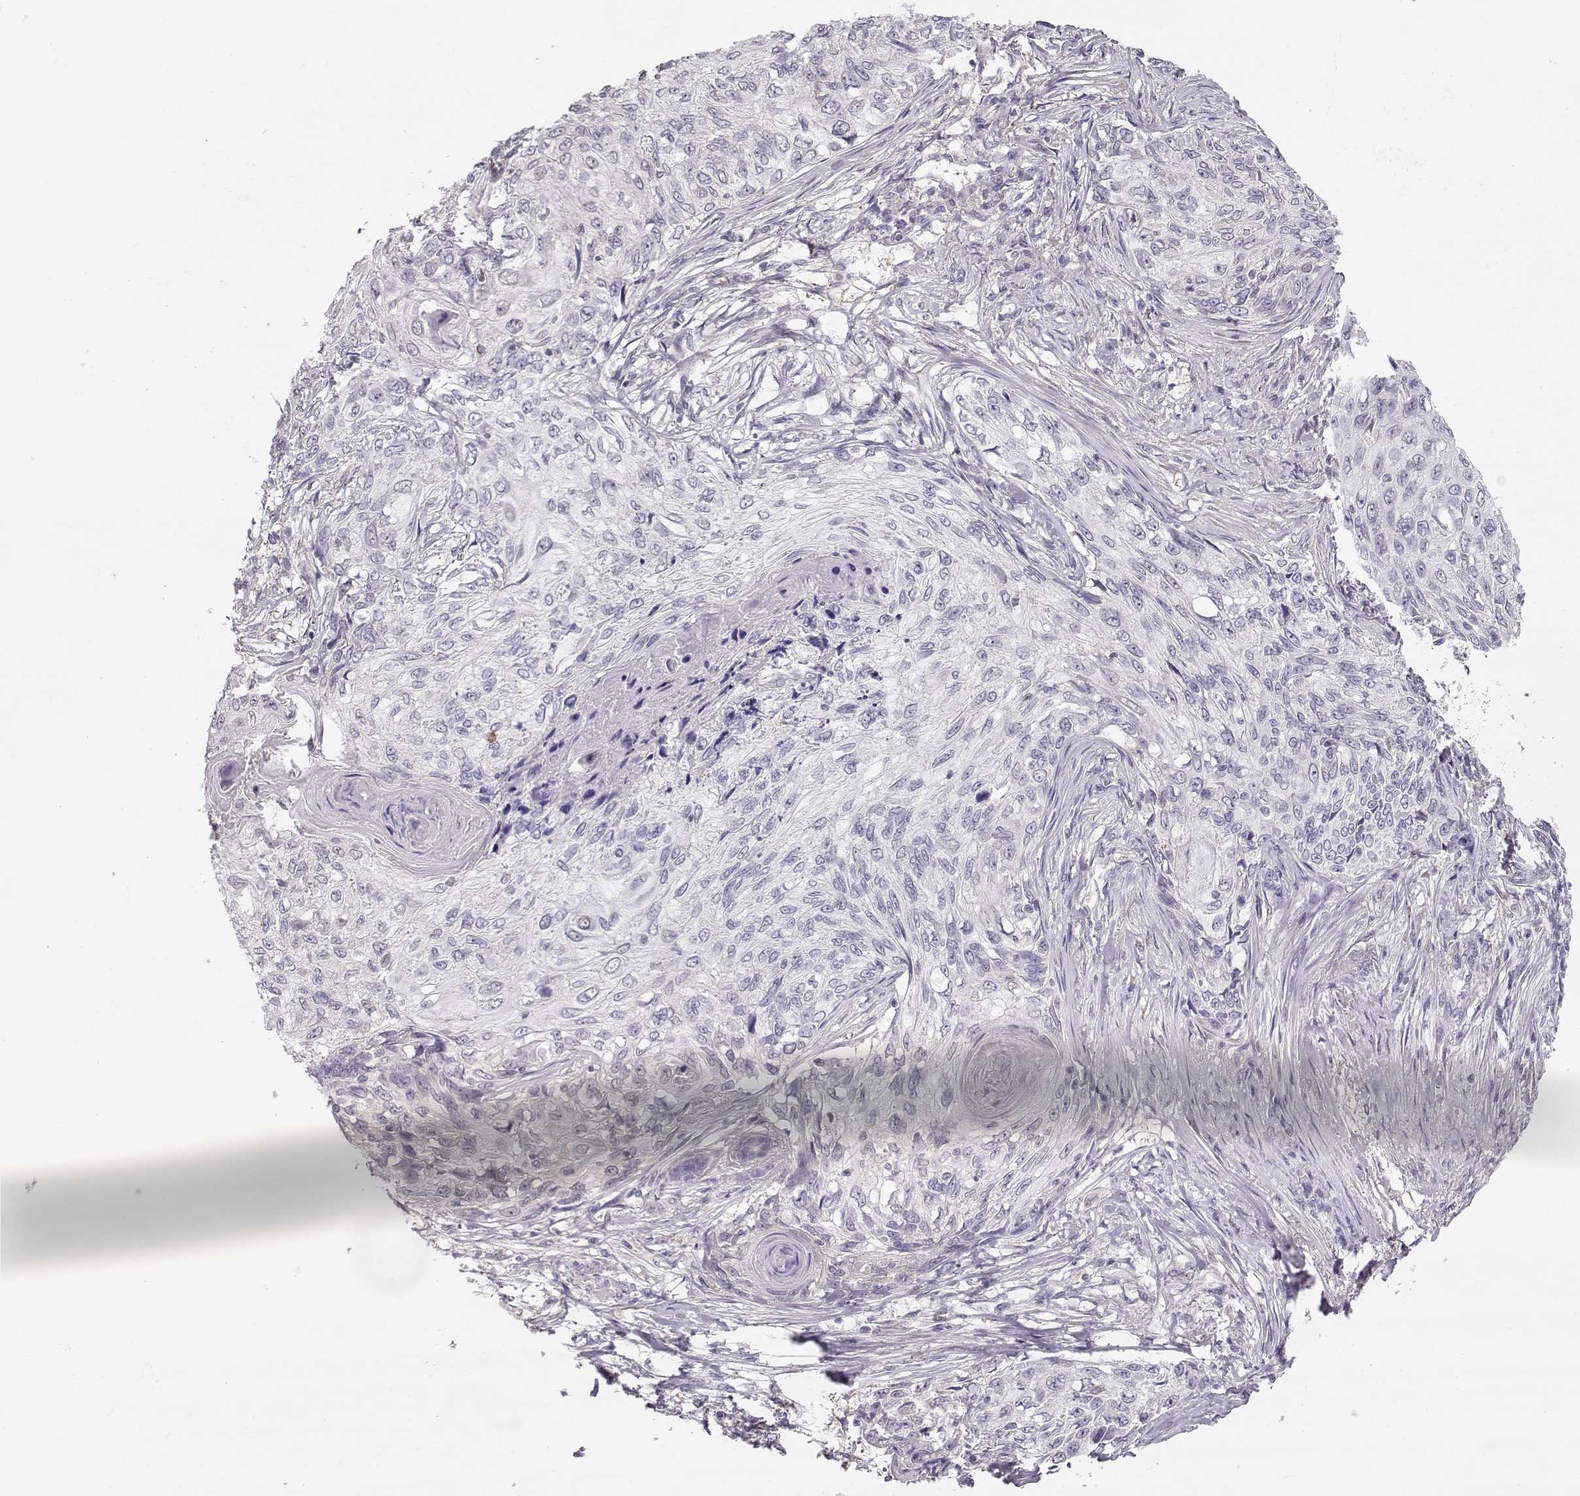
{"staining": {"intensity": "negative", "quantity": "none", "location": "none"}, "tissue": "skin cancer", "cell_type": "Tumor cells", "image_type": "cancer", "snomed": [{"axis": "morphology", "description": "Squamous cell carcinoma, NOS"}, {"axis": "topography", "description": "Skin"}], "caption": "This photomicrograph is of skin cancer stained with immunohistochemistry to label a protein in brown with the nuclei are counter-stained blue. There is no positivity in tumor cells. (Brightfield microscopy of DAB immunohistochemistry at high magnification).", "gene": "TEPP", "patient": {"sex": "male", "age": 92}}